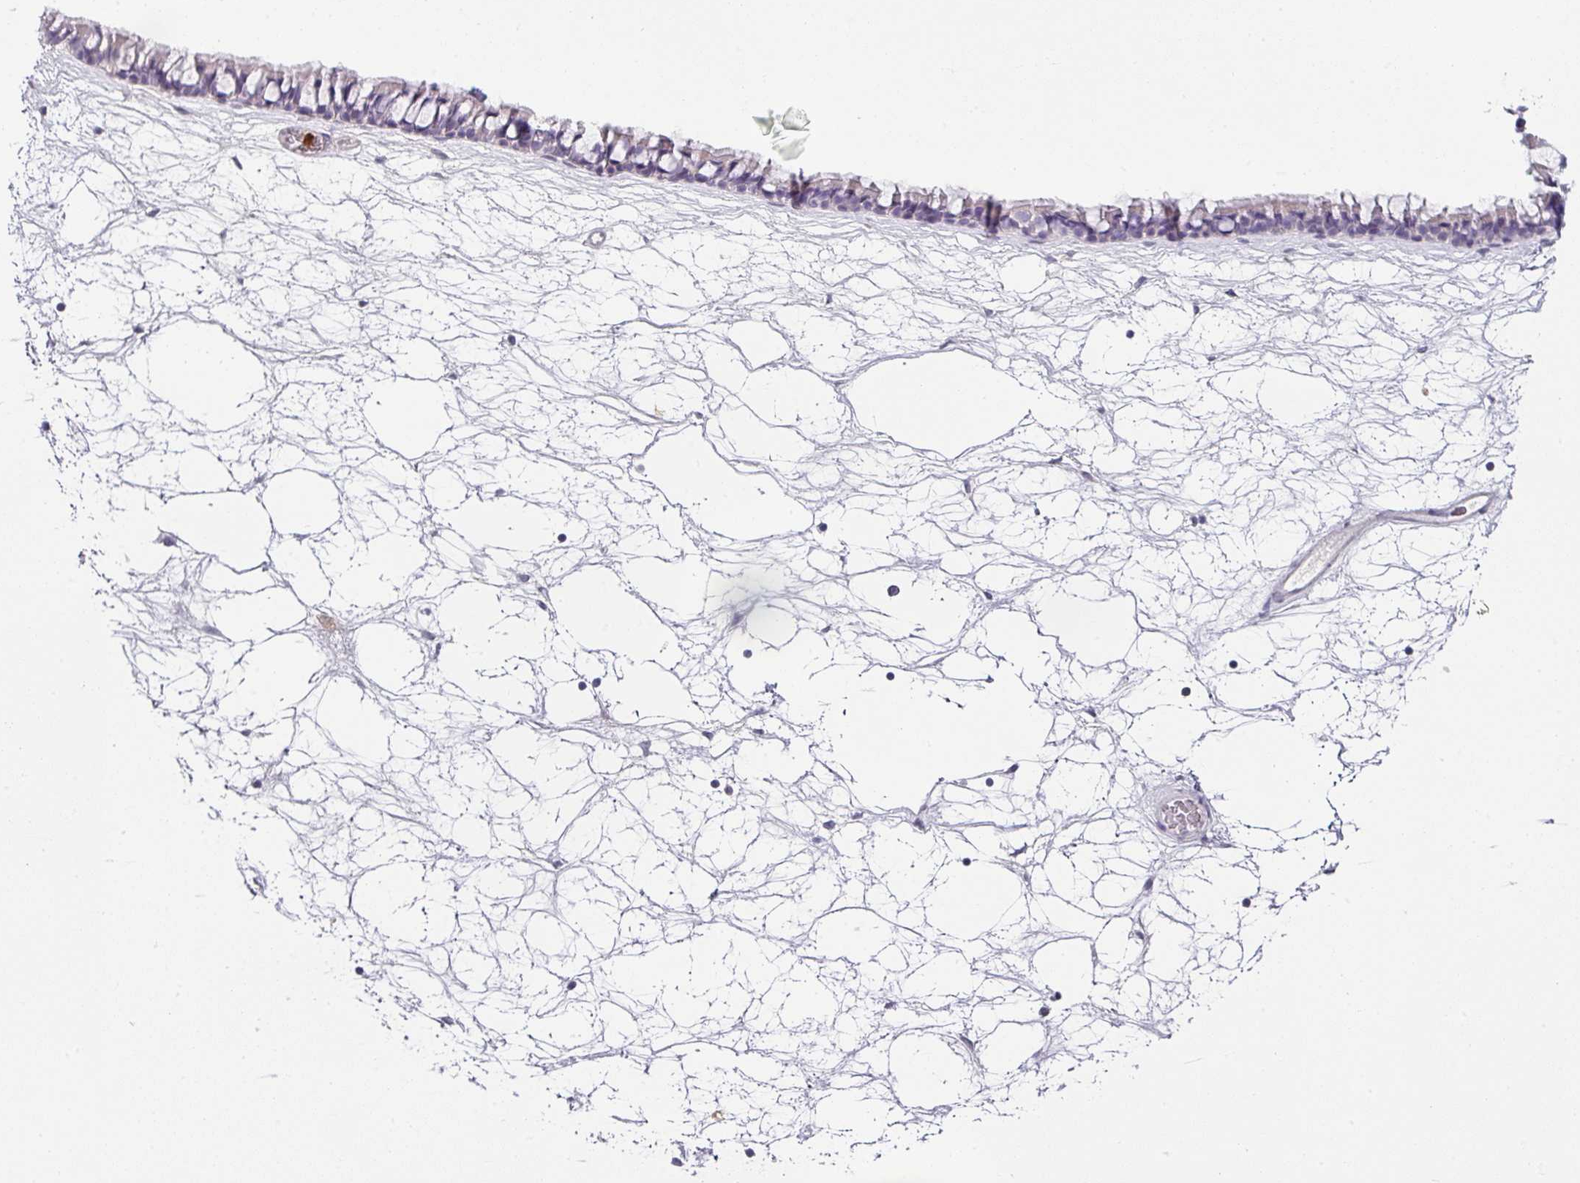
{"staining": {"intensity": "negative", "quantity": "none", "location": "none"}, "tissue": "nasopharynx", "cell_type": "Respiratory epithelial cells", "image_type": "normal", "snomed": [{"axis": "morphology", "description": "Normal tissue, NOS"}, {"axis": "topography", "description": "Nasopharynx"}], "caption": "Respiratory epithelial cells are negative for protein expression in normal human nasopharynx.", "gene": "BTLA", "patient": {"sex": "male", "age": 64}}